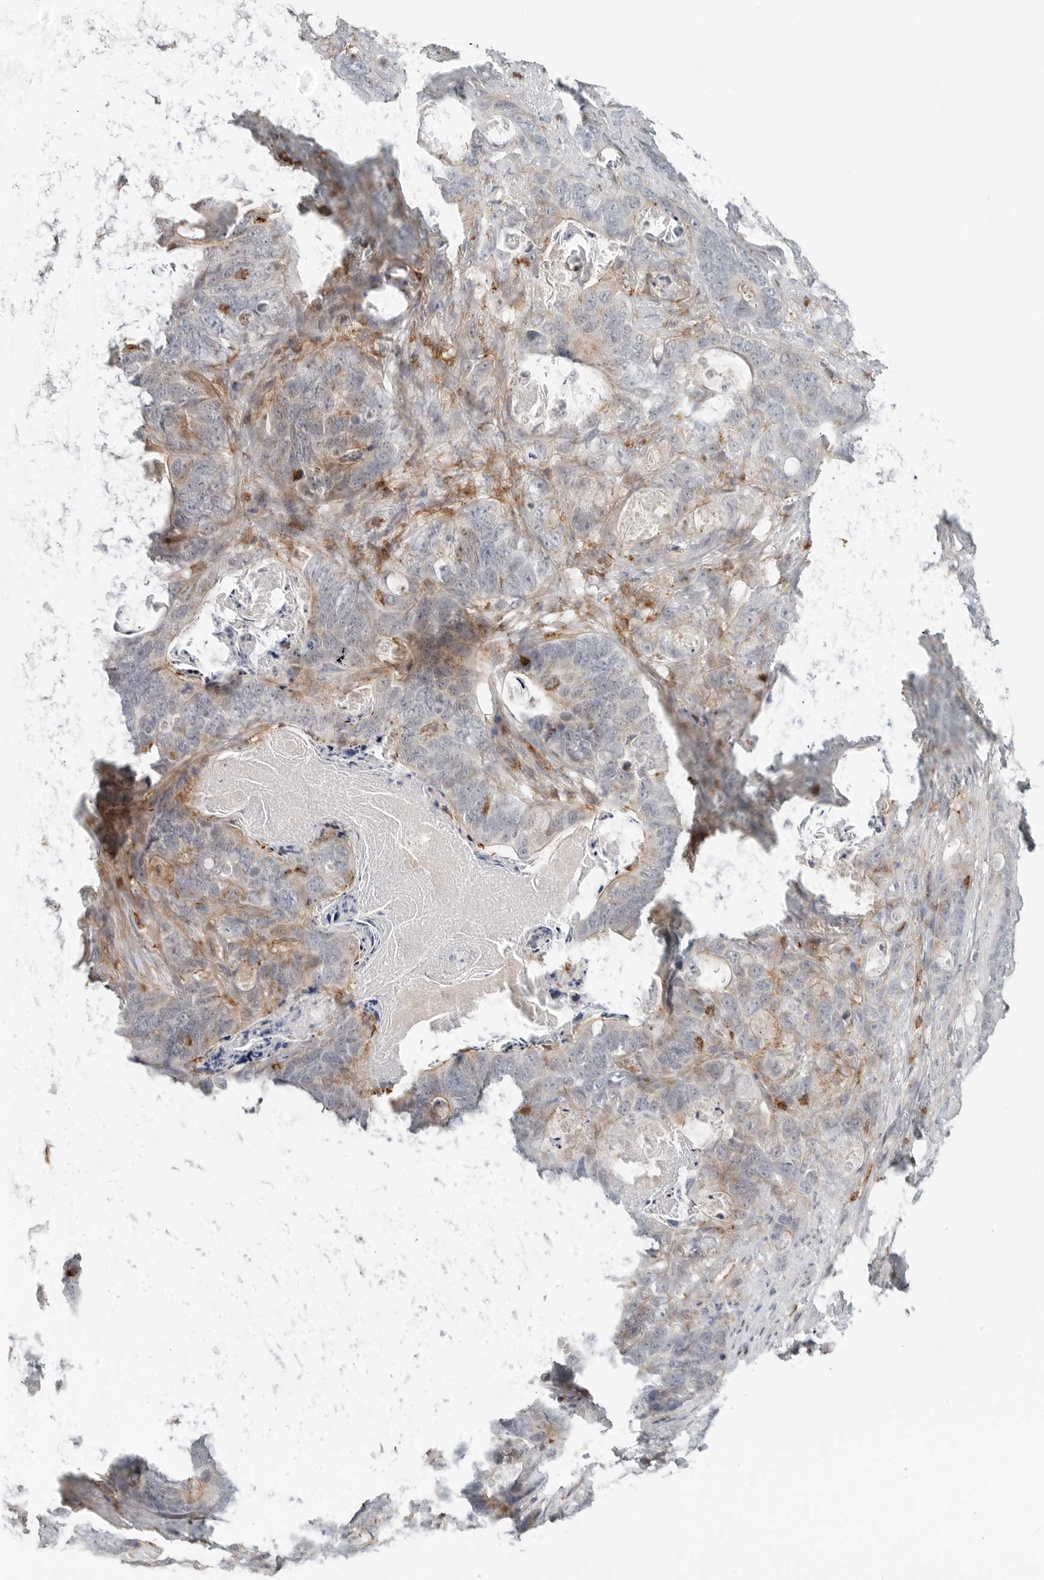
{"staining": {"intensity": "weak", "quantity": "<25%", "location": "cytoplasmic/membranous"}, "tissue": "stomach cancer", "cell_type": "Tumor cells", "image_type": "cancer", "snomed": [{"axis": "morphology", "description": "Normal tissue, NOS"}, {"axis": "morphology", "description": "Adenocarcinoma, NOS"}, {"axis": "topography", "description": "Stomach"}], "caption": "Tumor cells show no significant staining in adenocarcinoma (stomach).", "gene": "LEFTY2", "patient": {"sex": "female", "age": 89}}